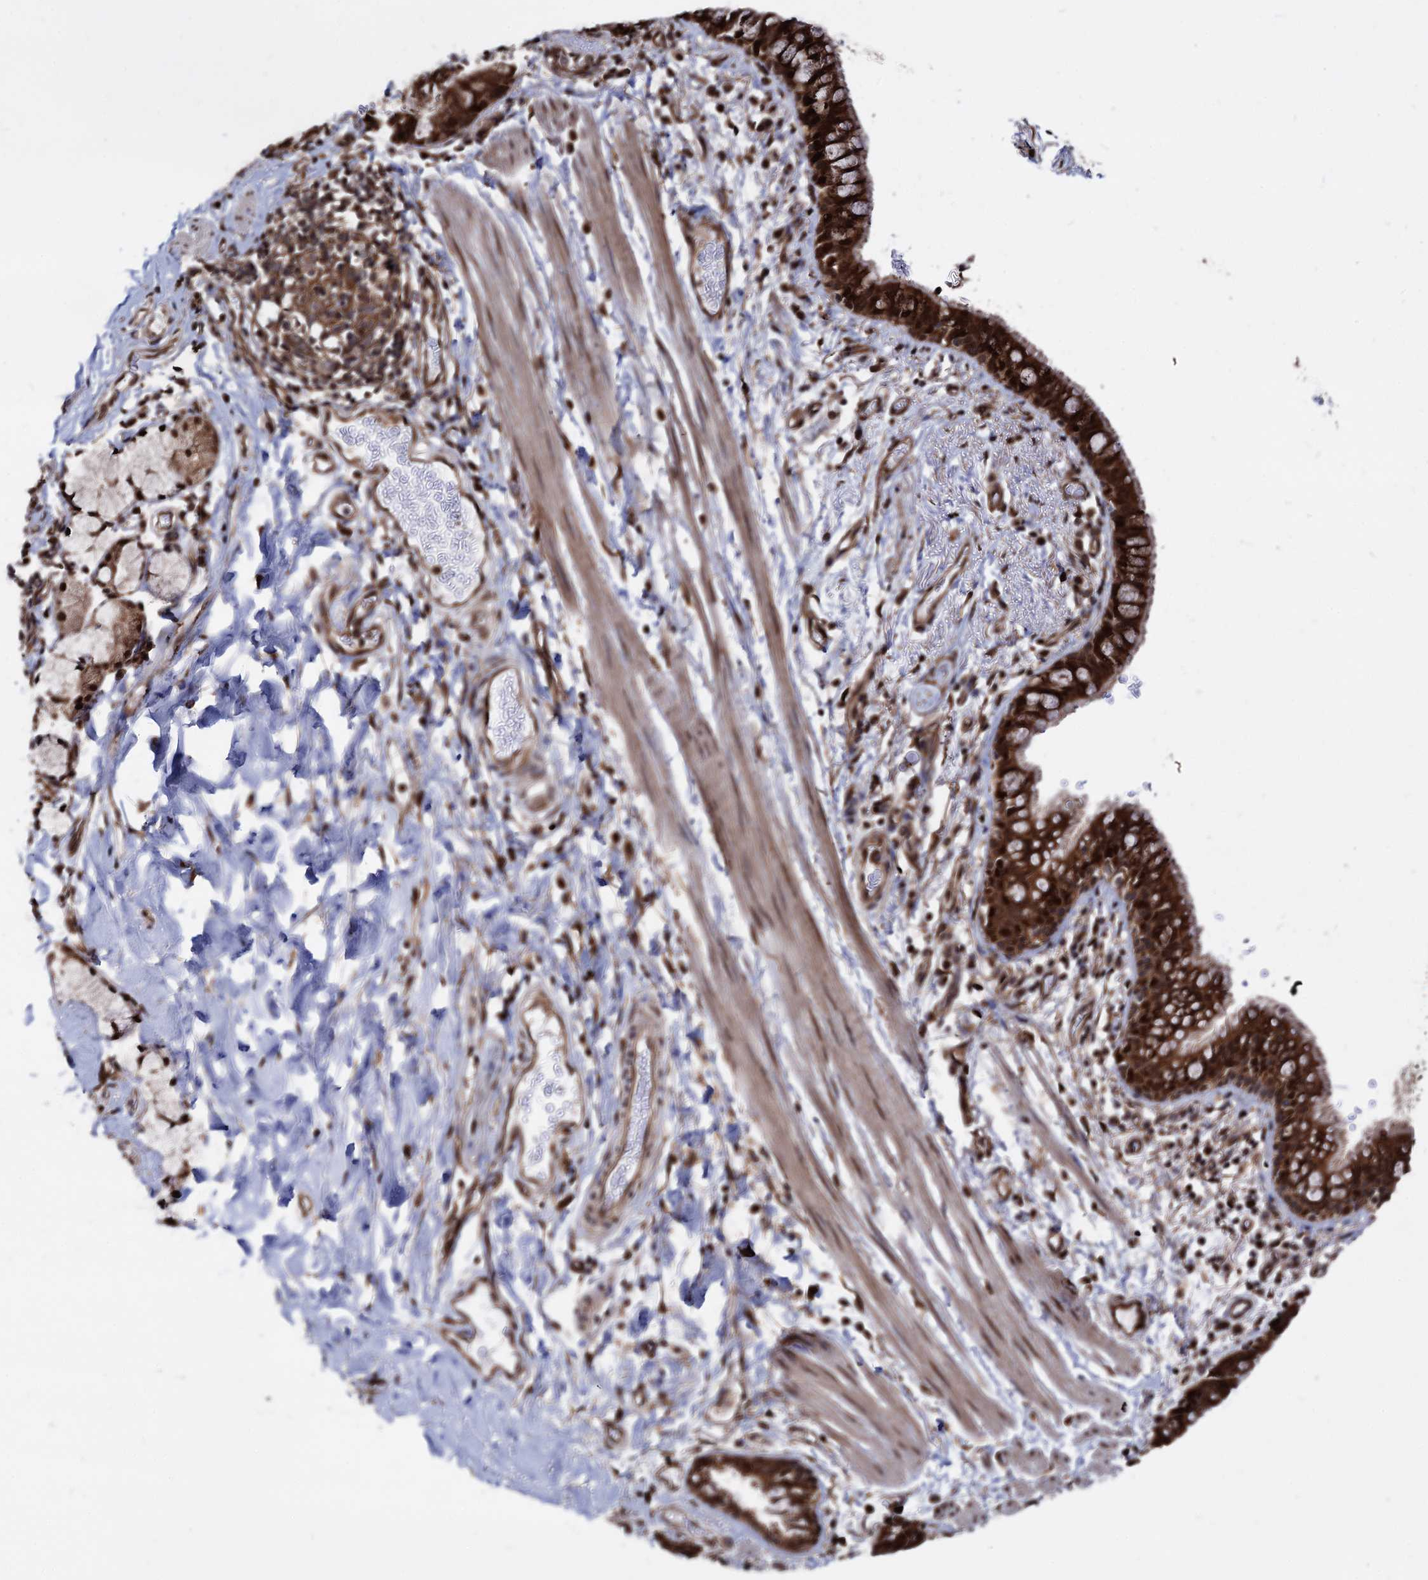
{"staining": {"intensity": "strong", "quantity": ">75%", "location": "cytoplasmic/membranous,nuclear"}, "tissue": "bronchus", "cell_type": "Respiratory epithelial cells", "image_type": "normal", "snomed": [{"axis": "morphology", "description": "Normal tissue, NOS"}, {"axis": "topography", "description": "Cartilage tissue"}, {"axis": "topography", "description": "Bronchus"}], "caption": "A photomicrograph showing strong cytoplasmic/membranous,nuclear staining in about >75% of respiratory epithelial cells in normal bronchus, as visualized by brown immunohistochemical staining.", "gene": "ANKRD12", "patient": {"sex": "female", "age": 36}}